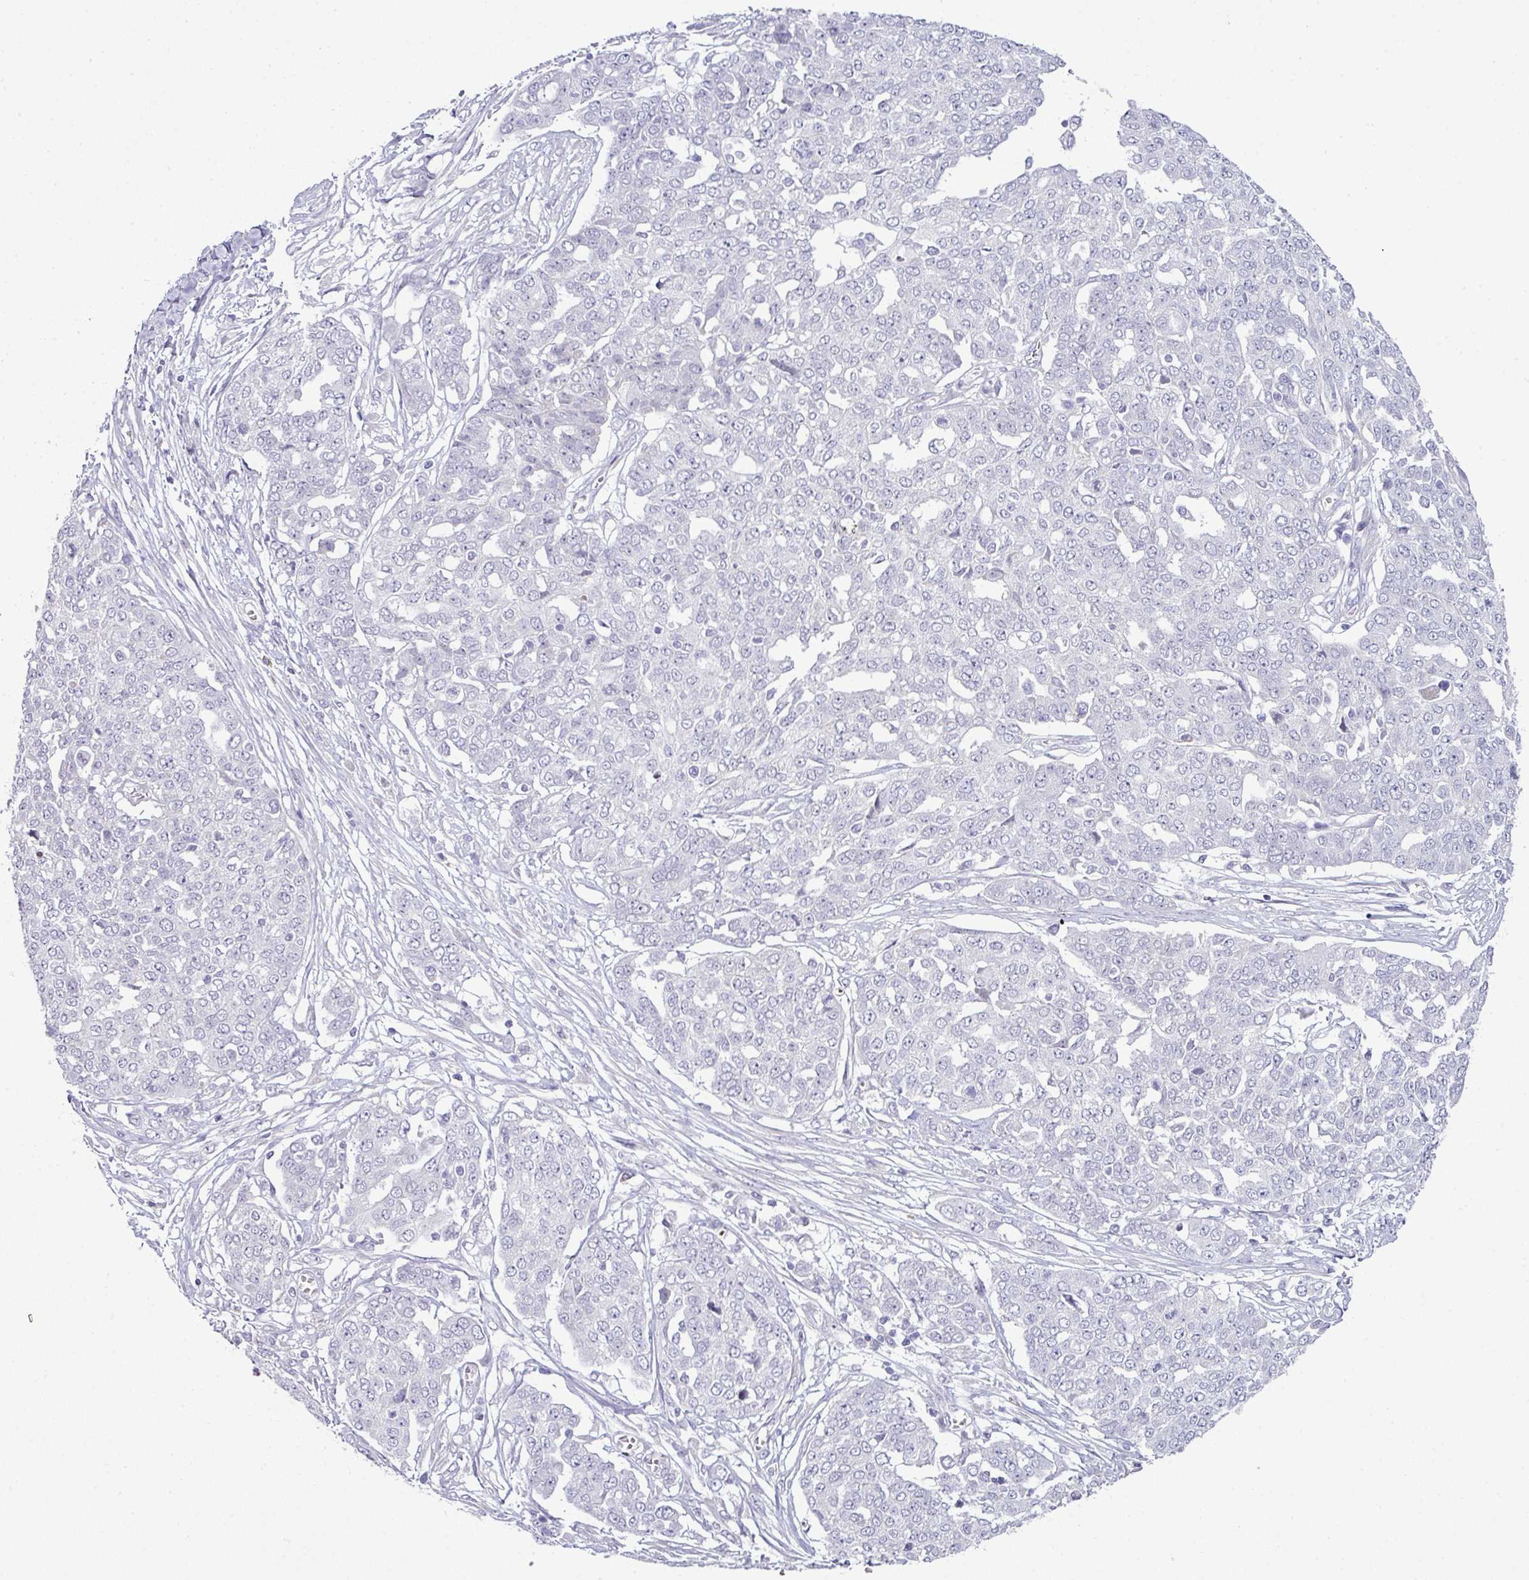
{"staining": {"intensity": "negative", "quantity": "none", "location": "none"}, "tissue": "ovarian cancer", "cell_type": "Tumor cells", "image_type": "cancer", "snomed": [{"axis": "morphology", "description": "Cystadenocarcinoma, serous, NOS"}, {"axis": "topography", "description": "Soft tissue"}, {"axis": "topography", "description": "Ovary"}], "caption": "High magnification brightfield microscopy of ovarian cancer stained with DAB (3,3'-diaminobenzidine) (brown) and counterstained with hematoxylin (blue): tumor cells show no significant staining. The staining is performed using DAB (3,3'-diaminobenzidine) brown chromogen with nuclei counter-stained in using hematoxylin.", "gene": "HBEGF", "patient": {"sex": "female", "age": 57}}